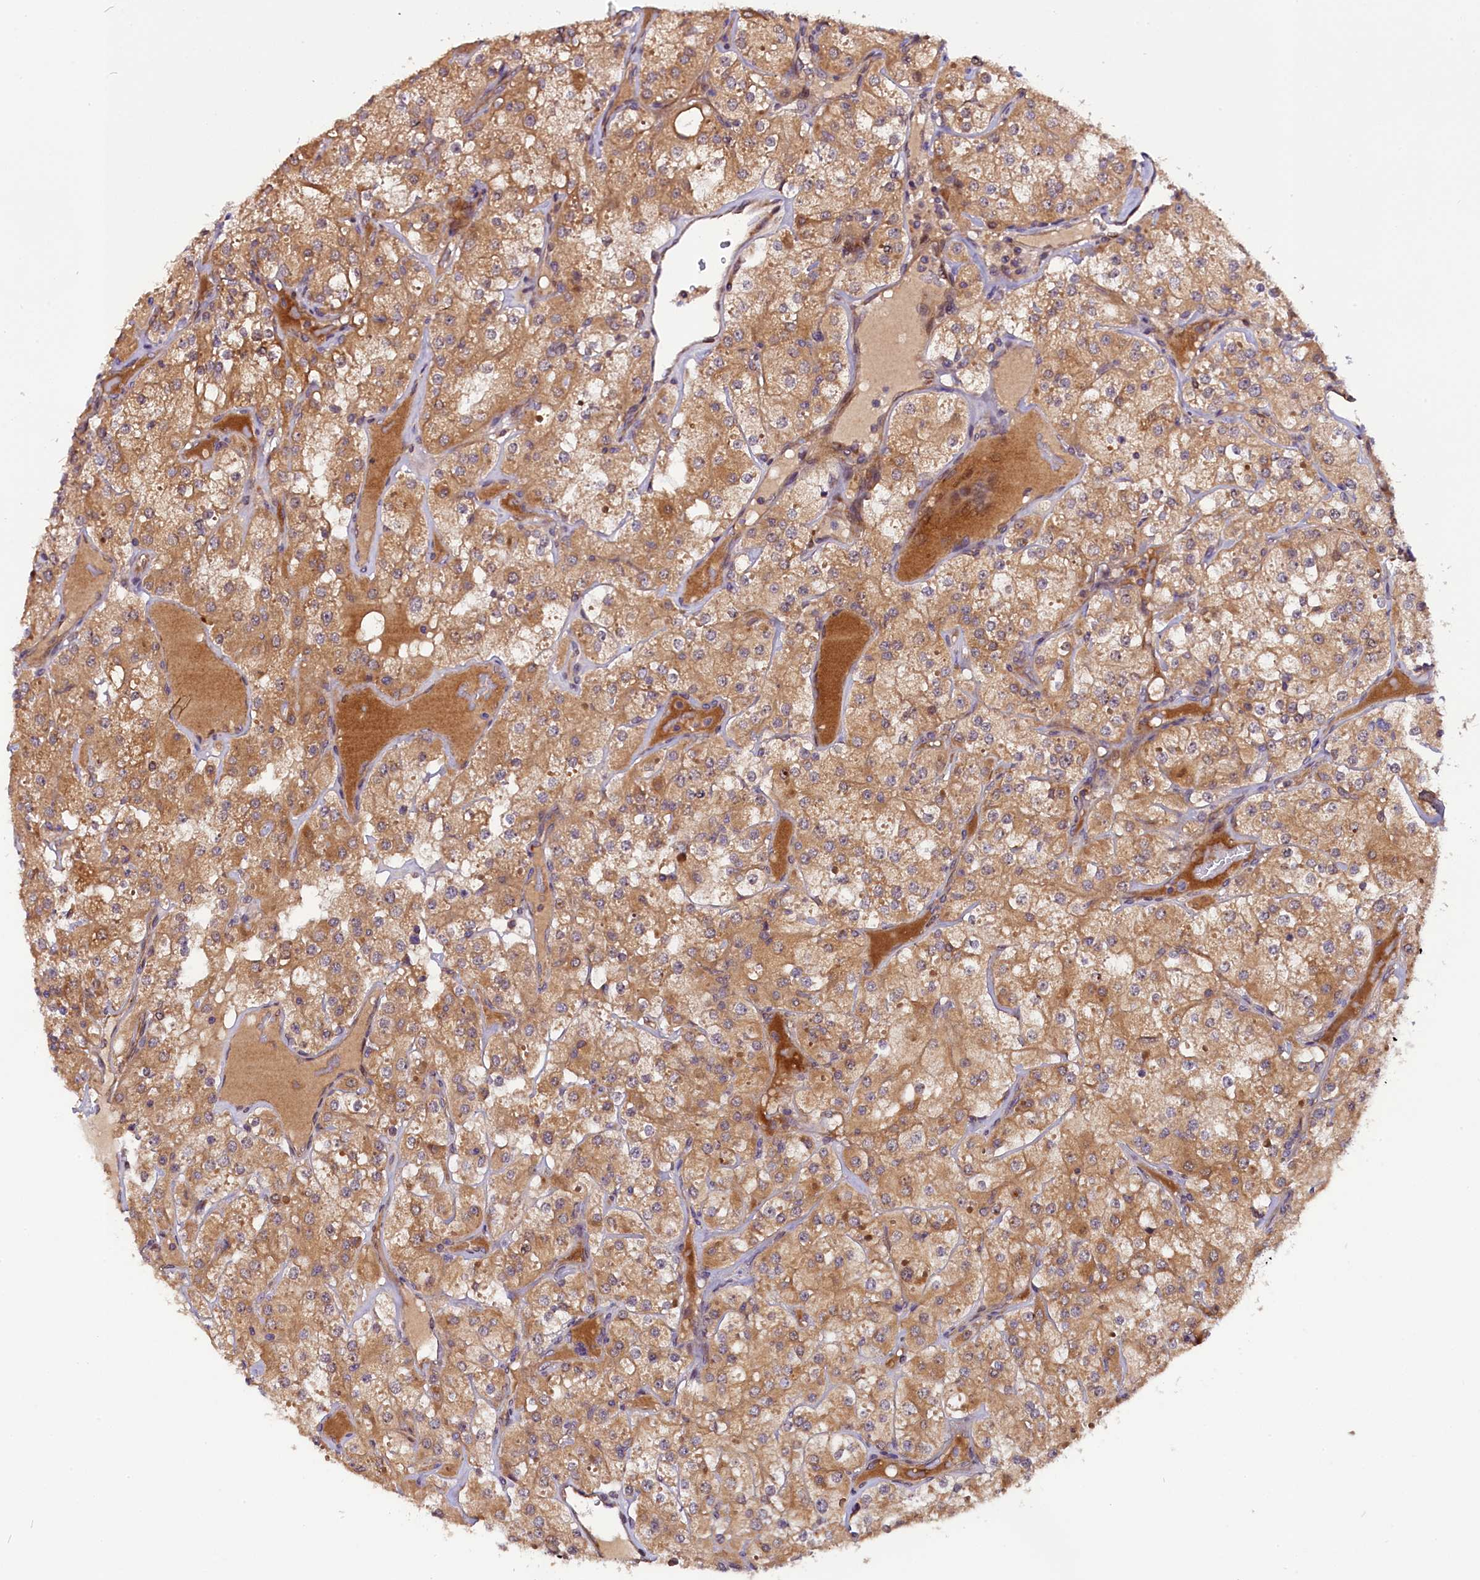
{"staining": {"intensity": "moderate", "quantity": ">75%", "location": "cytoplasmic/membranous"}, "tissue": "renal cancer", "cell_type": "Tumor cells", "image_type": "cancer", "snomed": [{"axis": "morphology", "description": "Adenocarcinoma, NOS"}, {"axis": "topography", "description": "Kidney"}], "caption": "The photomicrograph displays a brown stain indicating the presence of a protein in the cytoplasmic/membranous of tumor cells in renal adenocarcinoma. (DAB (3,3'-diaminobenzidine) IHC, brown staining for protein, blue staining for nuclei).", "gene": "RPUSD2", "patient": {"sex": "male", "age": 77}}